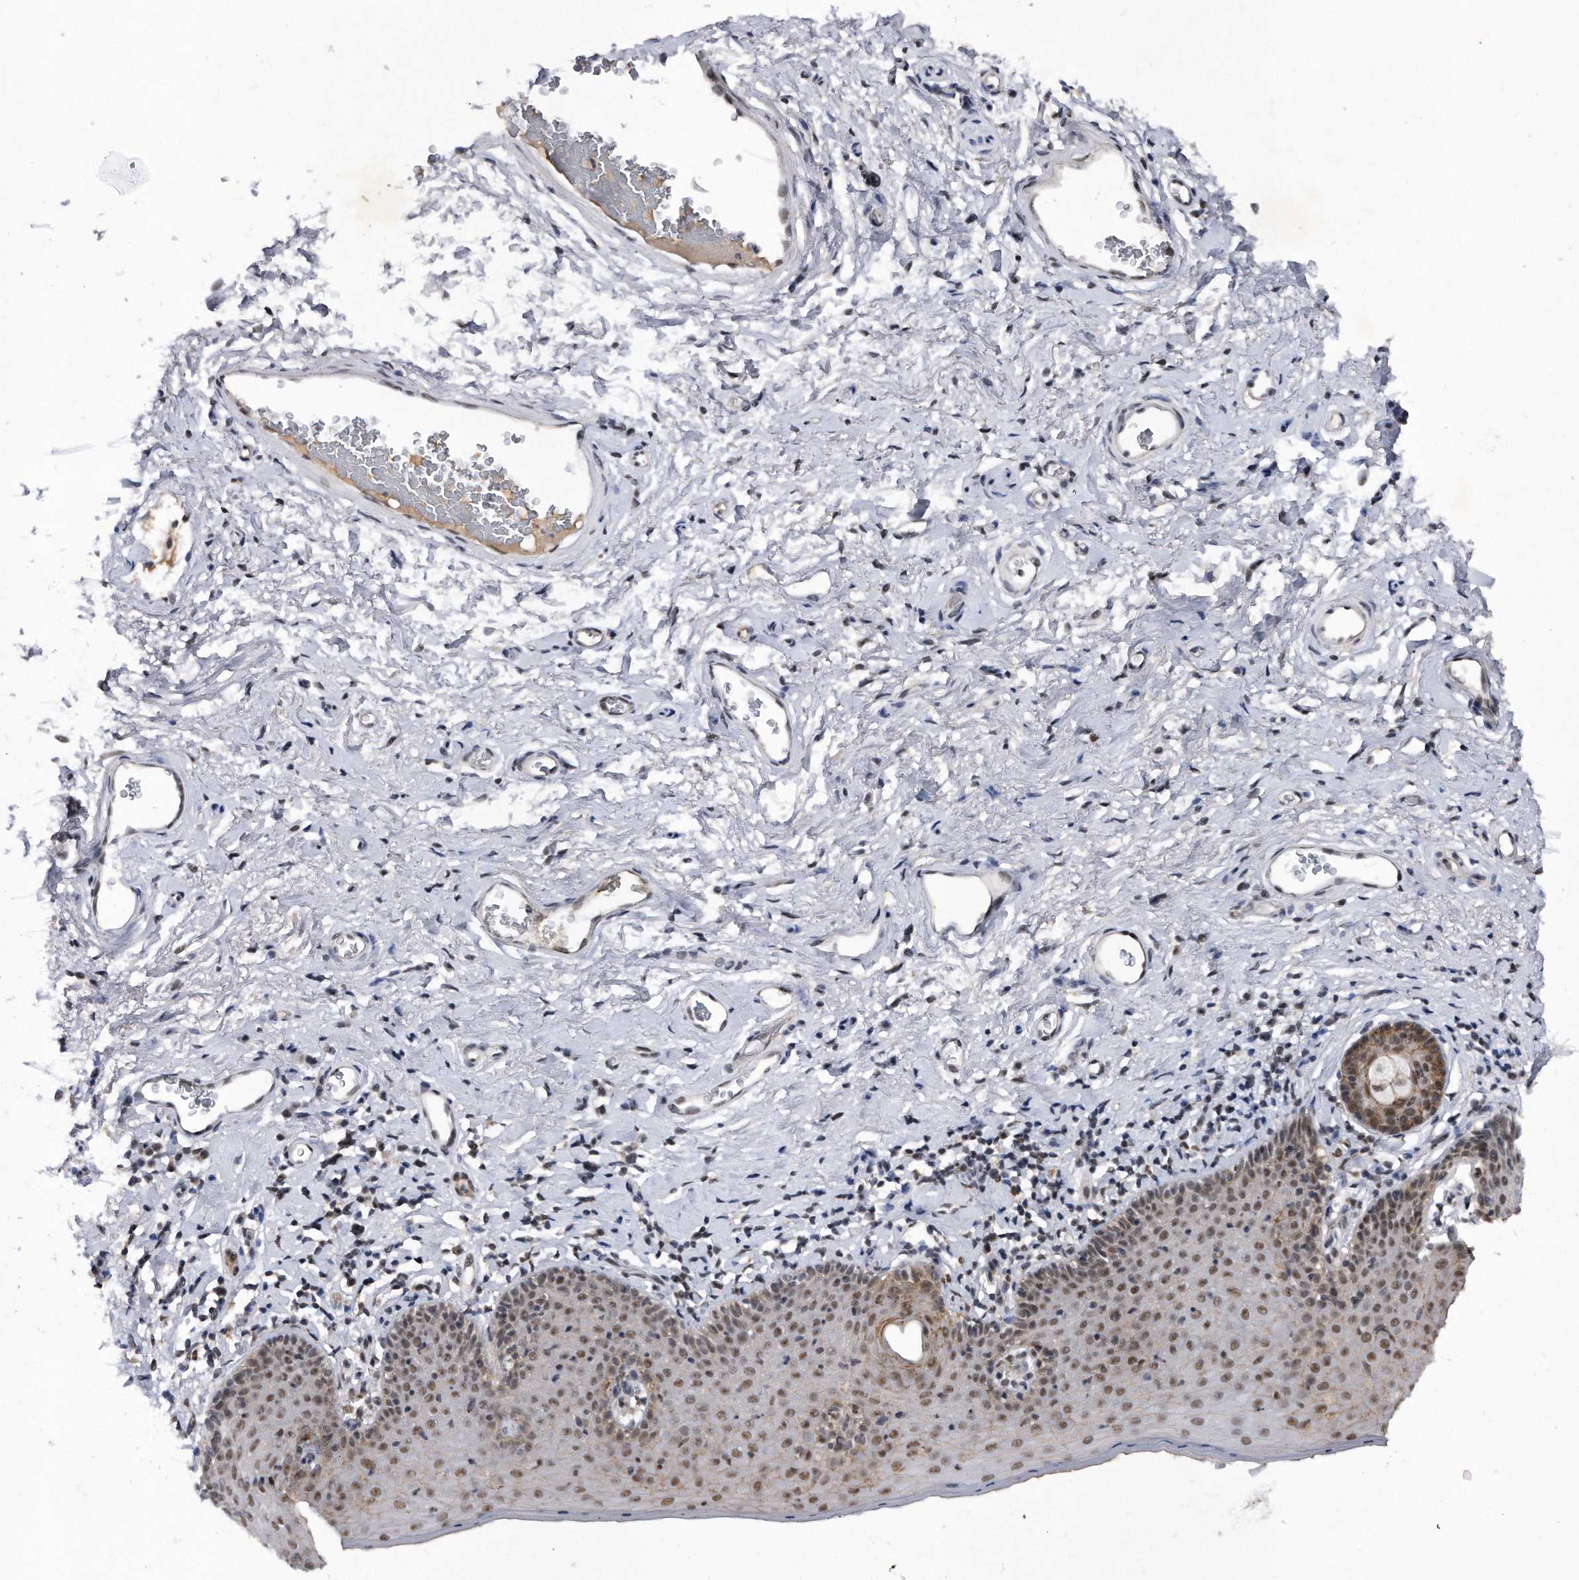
{"staining": {"intensity": "moderate", "quantity": ">75%", "location": "nuclear"}, "tissue": "skin", "cell_type": "Epidermal cells", "image_type": "normal", "snomed": [{"axis": "morphology", "description": "Normal tissue, NOS"}, {"axis": "topography", "description": "Vulva"}], "caption": "Epidermal cells display moderate nuclear staining in about >75% of cells in benign skin. (Brightfield microscopy of DAB IHC at high magnification).", "gene": "VIRMA", "patient": {"sex": "female", "age": 66}}